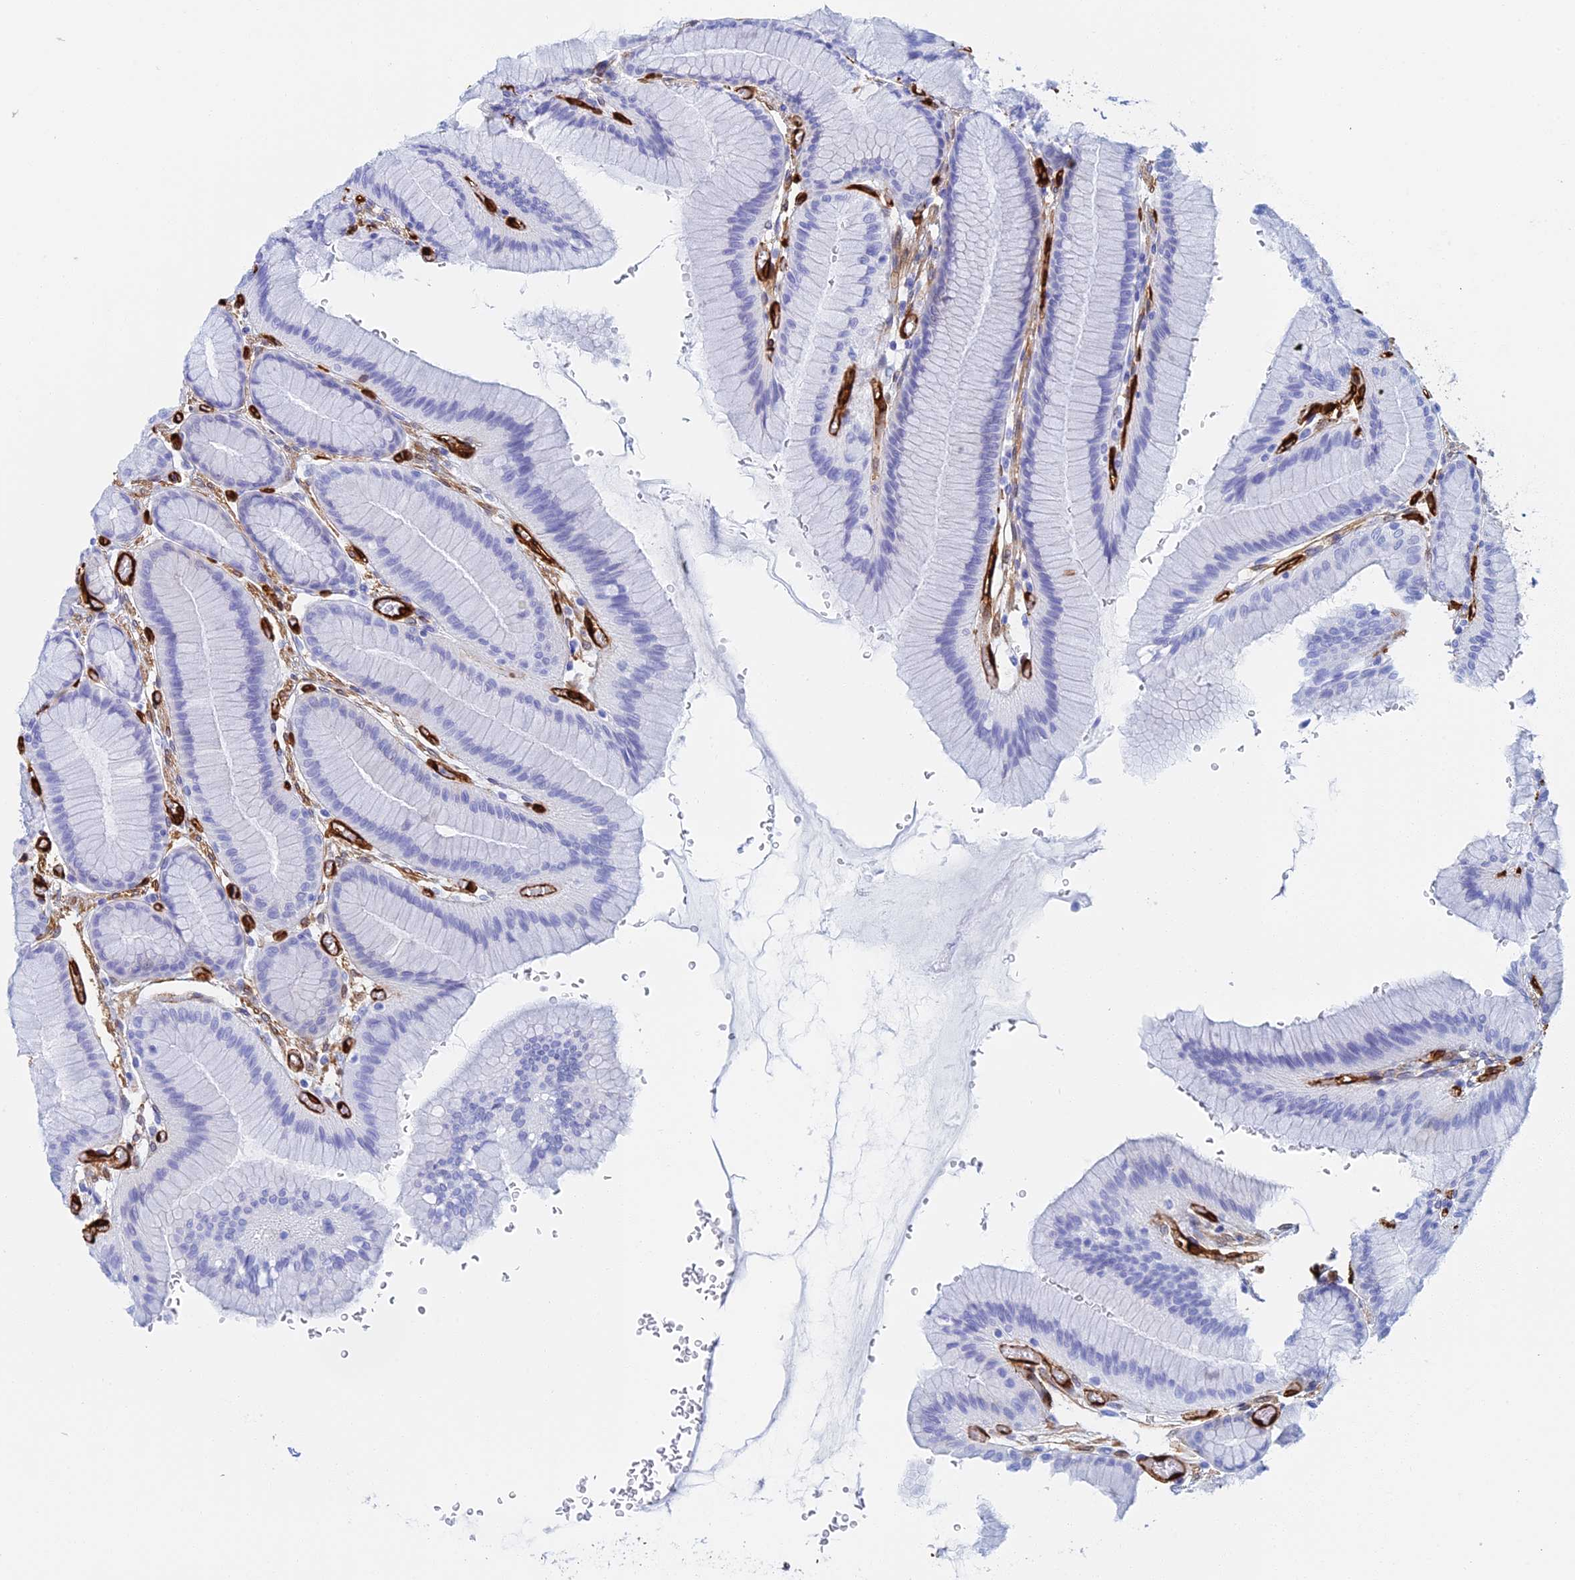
{"staining": {"intensity": "weak", "quantity": "<25%", "location": "cytoplasmic/membranous"}, "tissue": "stomach", "cell_type": "Glandular cells", "image_type": "normal", "snomed": [{"axis": "morphology", "description": "Normal tissue, NOS"}, {"axis": "morphology", "description": "Adenocarcinoma, NOS"}, {"axis": "morphology", "description": "Adenocarcinoma, High grade"}, {"axis": "topography", "description": "Stomach, upper"}, {"axis": "topography", "description": "Stomach"}], "caption": "This is an IHC micrograph of benign stomach. There is no staining in glandular cells.", "gene": "CRIP2", "patient": {"sex": "female", "age": 65}}